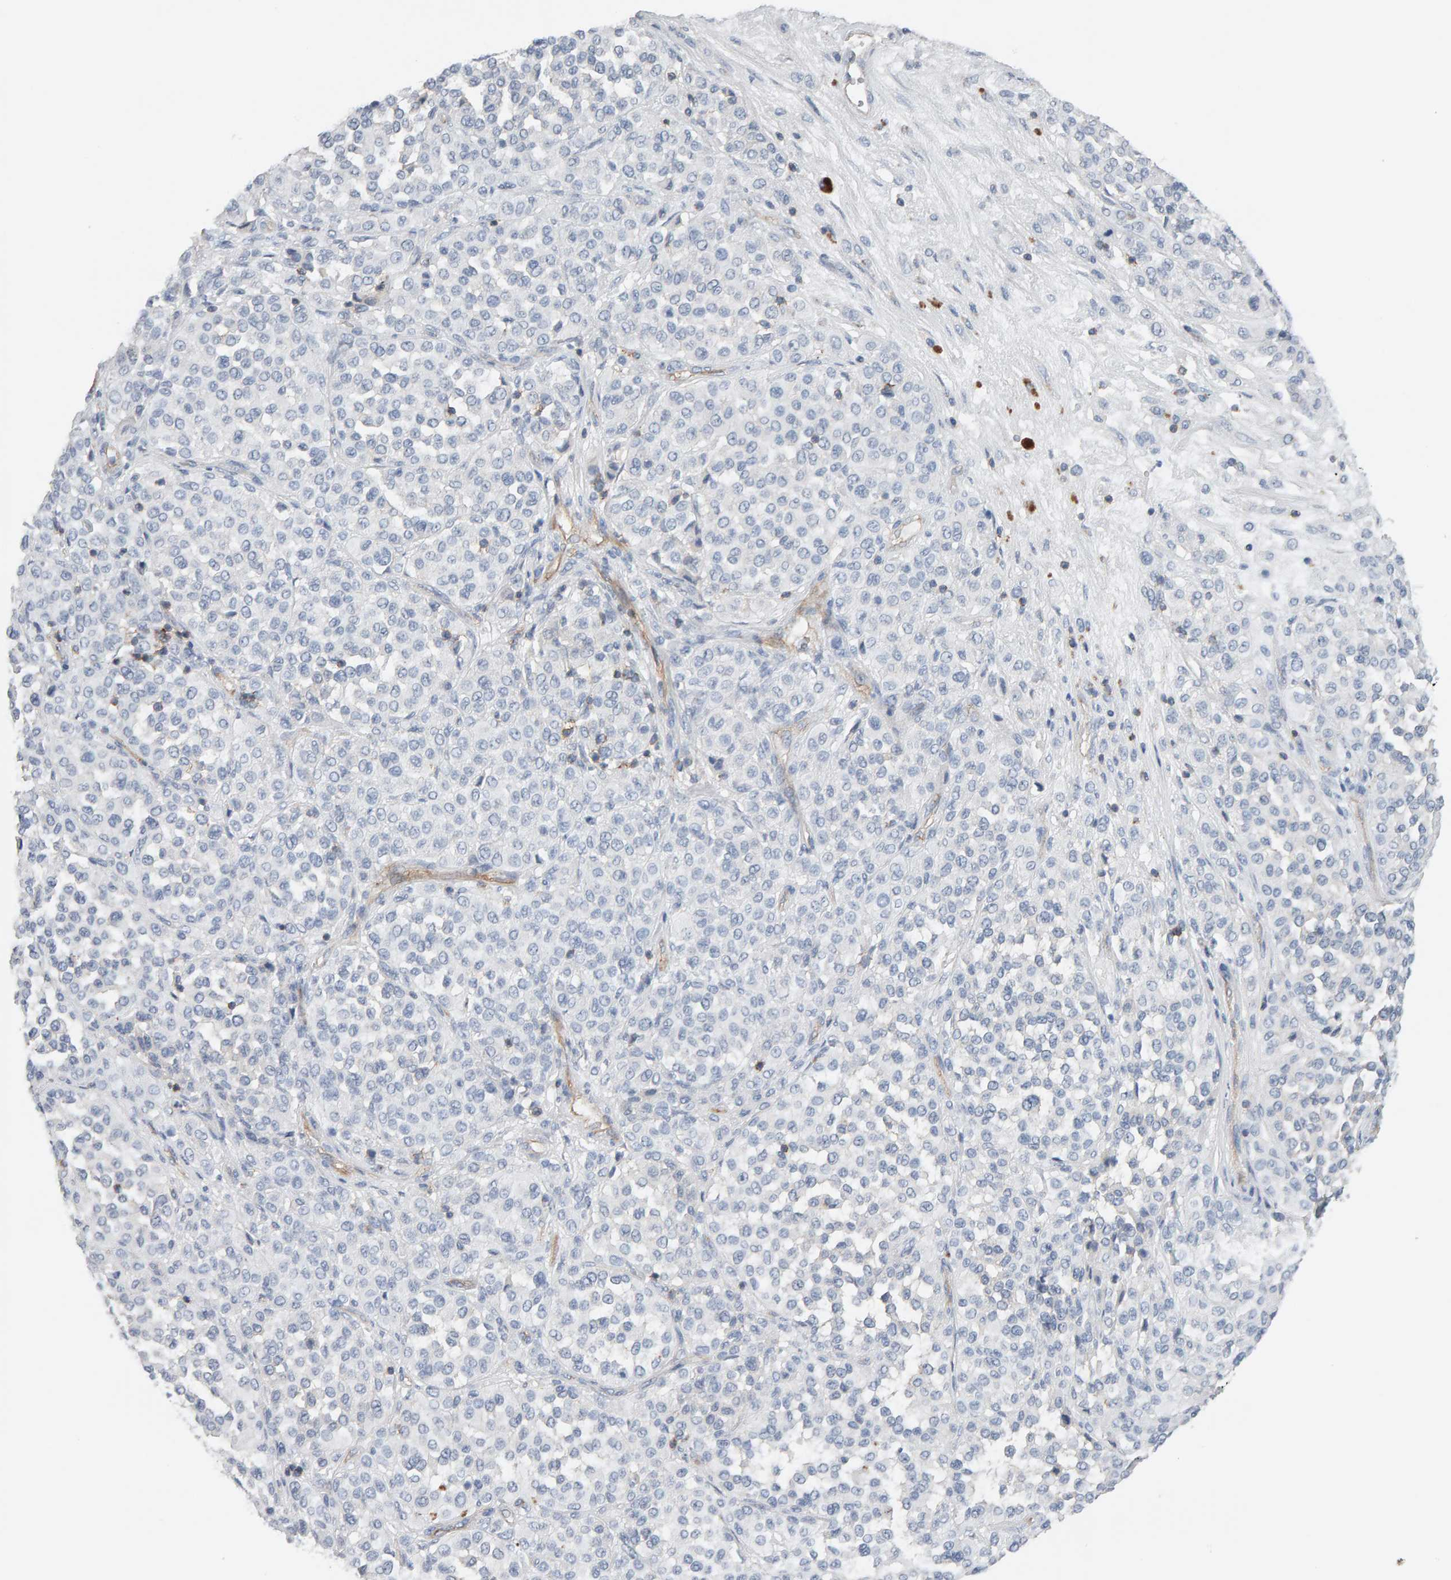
{"staining": {"intensity": "negative", "quantity": "none", "location": "none"}, "tissue": "melanoma", "cell_type": "Tumor cells", "image_type": "cancer", "snomed": [{"axis": "morphology", "description": "Malignant melanoma, Metastatic site"}, {"axis": "topography", "description": "Pancreas"}], "caption": "Melanoma was stained to show a protein in brown. There is no significant positivity in tumor cells.", "gene": "FYN", "patient": {"sex": "female", "age": 30}}